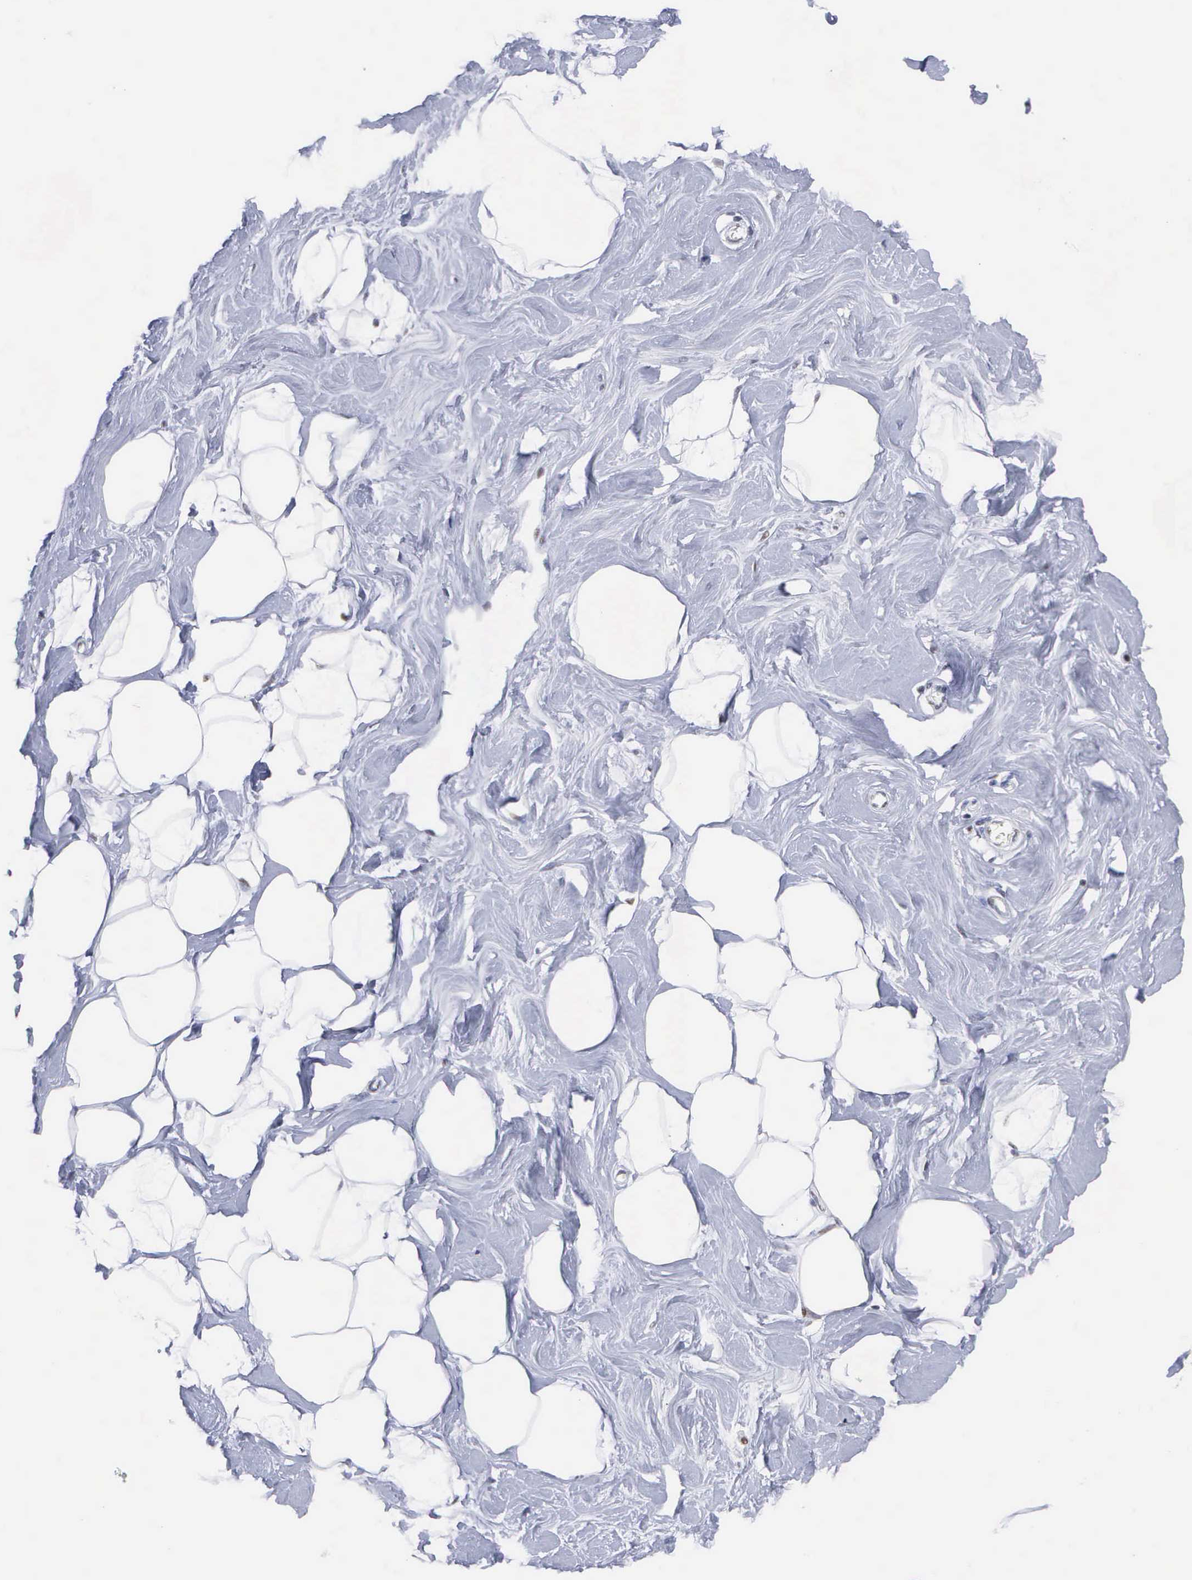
{"staining": {"intensity": "negative", "quantity": "none", "location": "none"}, "tissue": "adipose tissue", "cell_type": "Adipocytes", "image_type": "normal", "snomed": [{"axis": "morphology", "description": "Normal tissue, NOS"}, {"axis": "topography", "description": "Breast"}], "caption": "The immunohistochemistry (IHC) image has no significant expression in adipocytes of adipose tissue. Nuclei are stained in blue.", "gene": "SPIN3", "patient": {"sex": "female", "age": 44}}